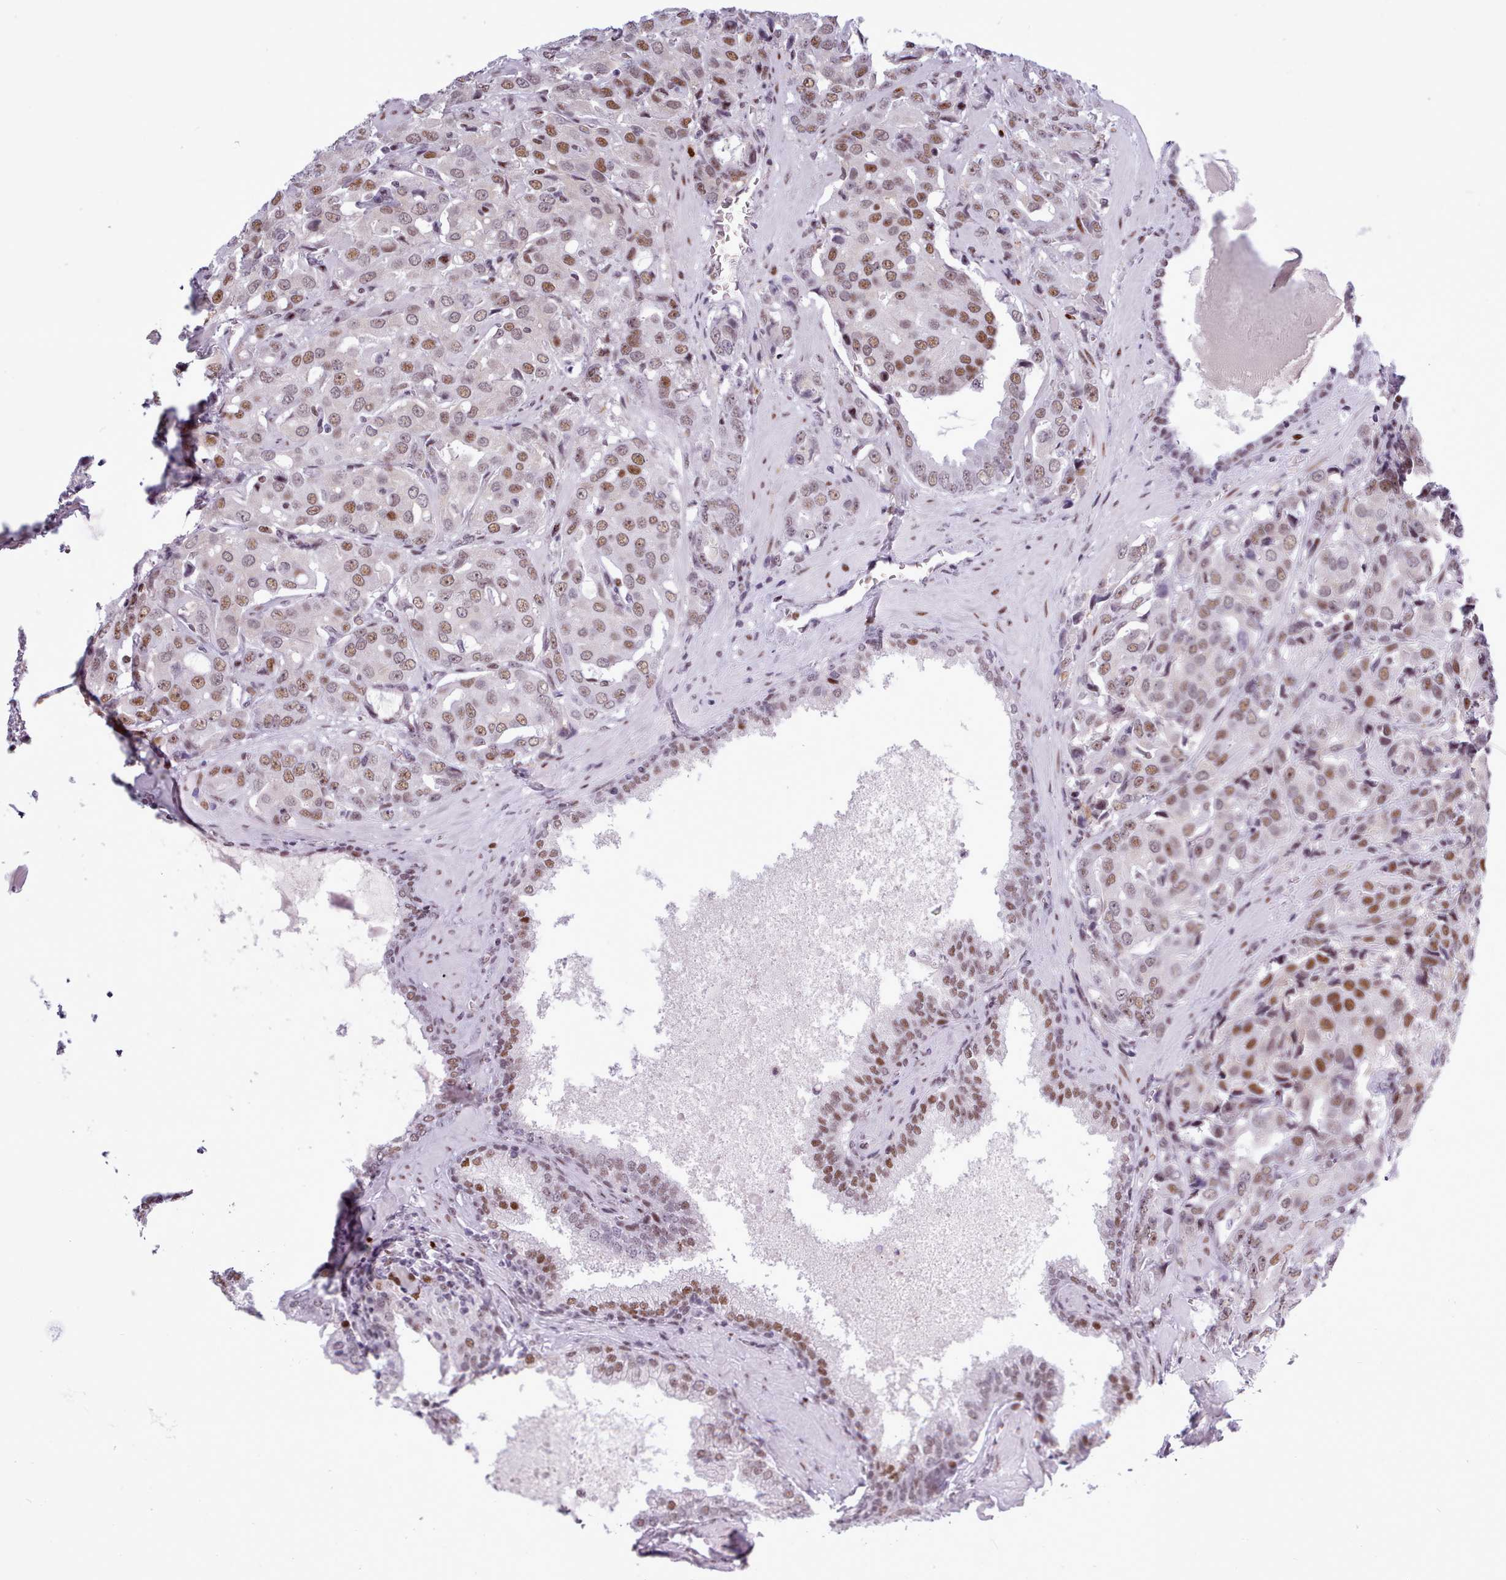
{"staining": {"intensity": "moderate", "quantity": ">75%", "location": "nuclear"}, "tissue": "prostate cancer", "cell_type": "Tumor cells", "image_type": "cancer", "snomed": [{"axis": "morphology", "description": "Adenocarcinoma, High grade"}, {"axis": "topography", "description": "Prostate"}], "caption": "Protein staining shows moderate nuclear expression in approximately >75% of tumor cells in prostate cancer.", "gene": "SRSF4", "patient": {"sex": "male", "age": 68}}